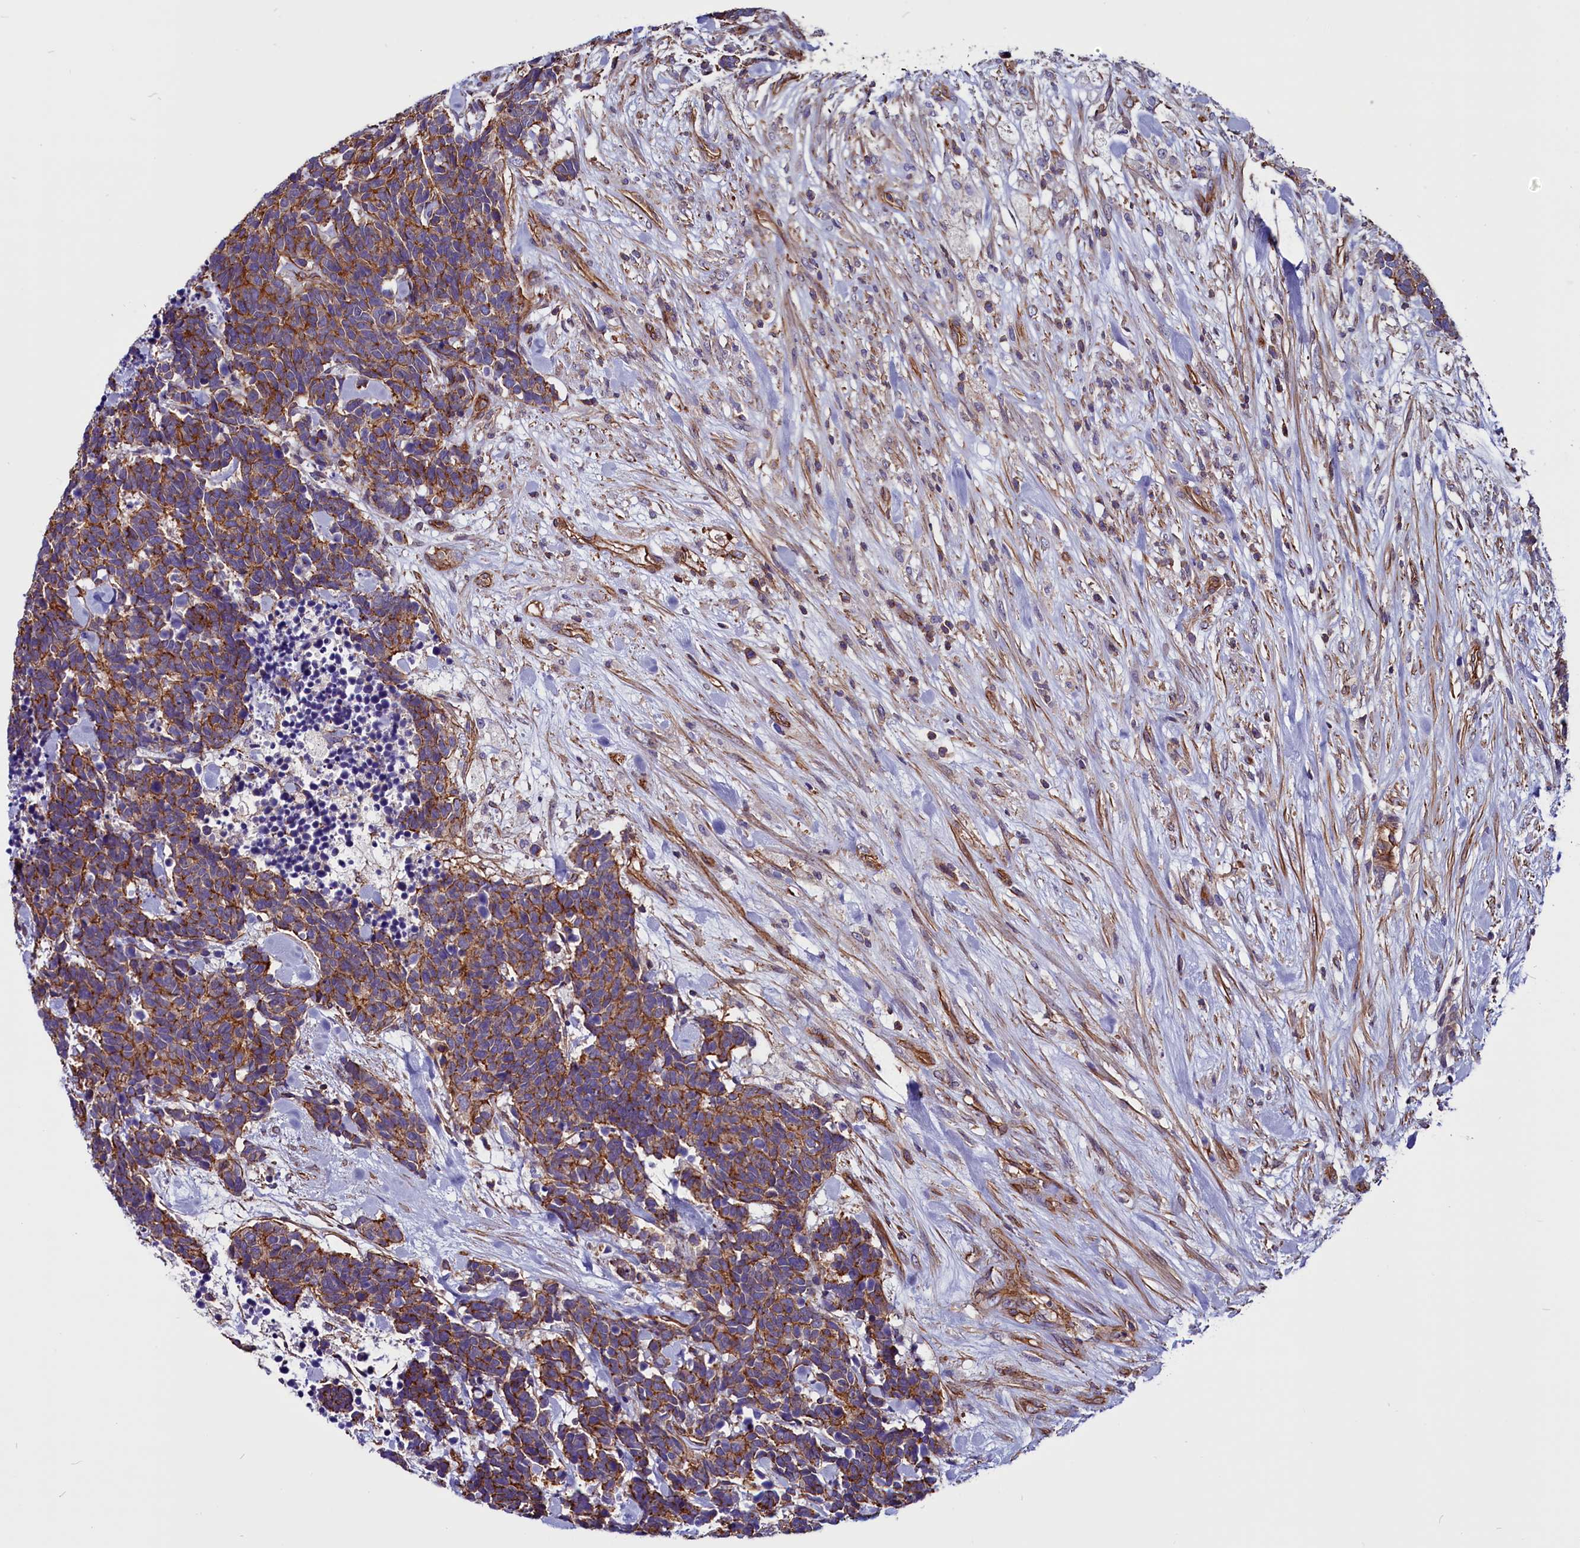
{"staining": {"intensity": "moderate", "quantity": ">75%", "location": "cytoplasmic/membranous"}, "tissue": "carcinoid", "cell_type": "Tumor cells", "image_type": "cancer", "snomed": [{"axis": "morphology", "description": "Carcinoma, NOS"}, {"axis": "morphology", "description": "Carcinoid, malignant, NOS"}, {"axis": "topography", "description": "Prostate"}], "caption": "Immunohistochemical staining of carcinoma shows moderate cytoplasmic/membranous protein staining in approximately >75% of tumor cells. The staining is performed using DAB (3,3'-diaminobenzidine) brown chromogen to label protein expression. The nuclei are counter-stained blue using hematoxylin.", "gene": "ZNF749", "patient": {"sex": "male", "age": 57}}